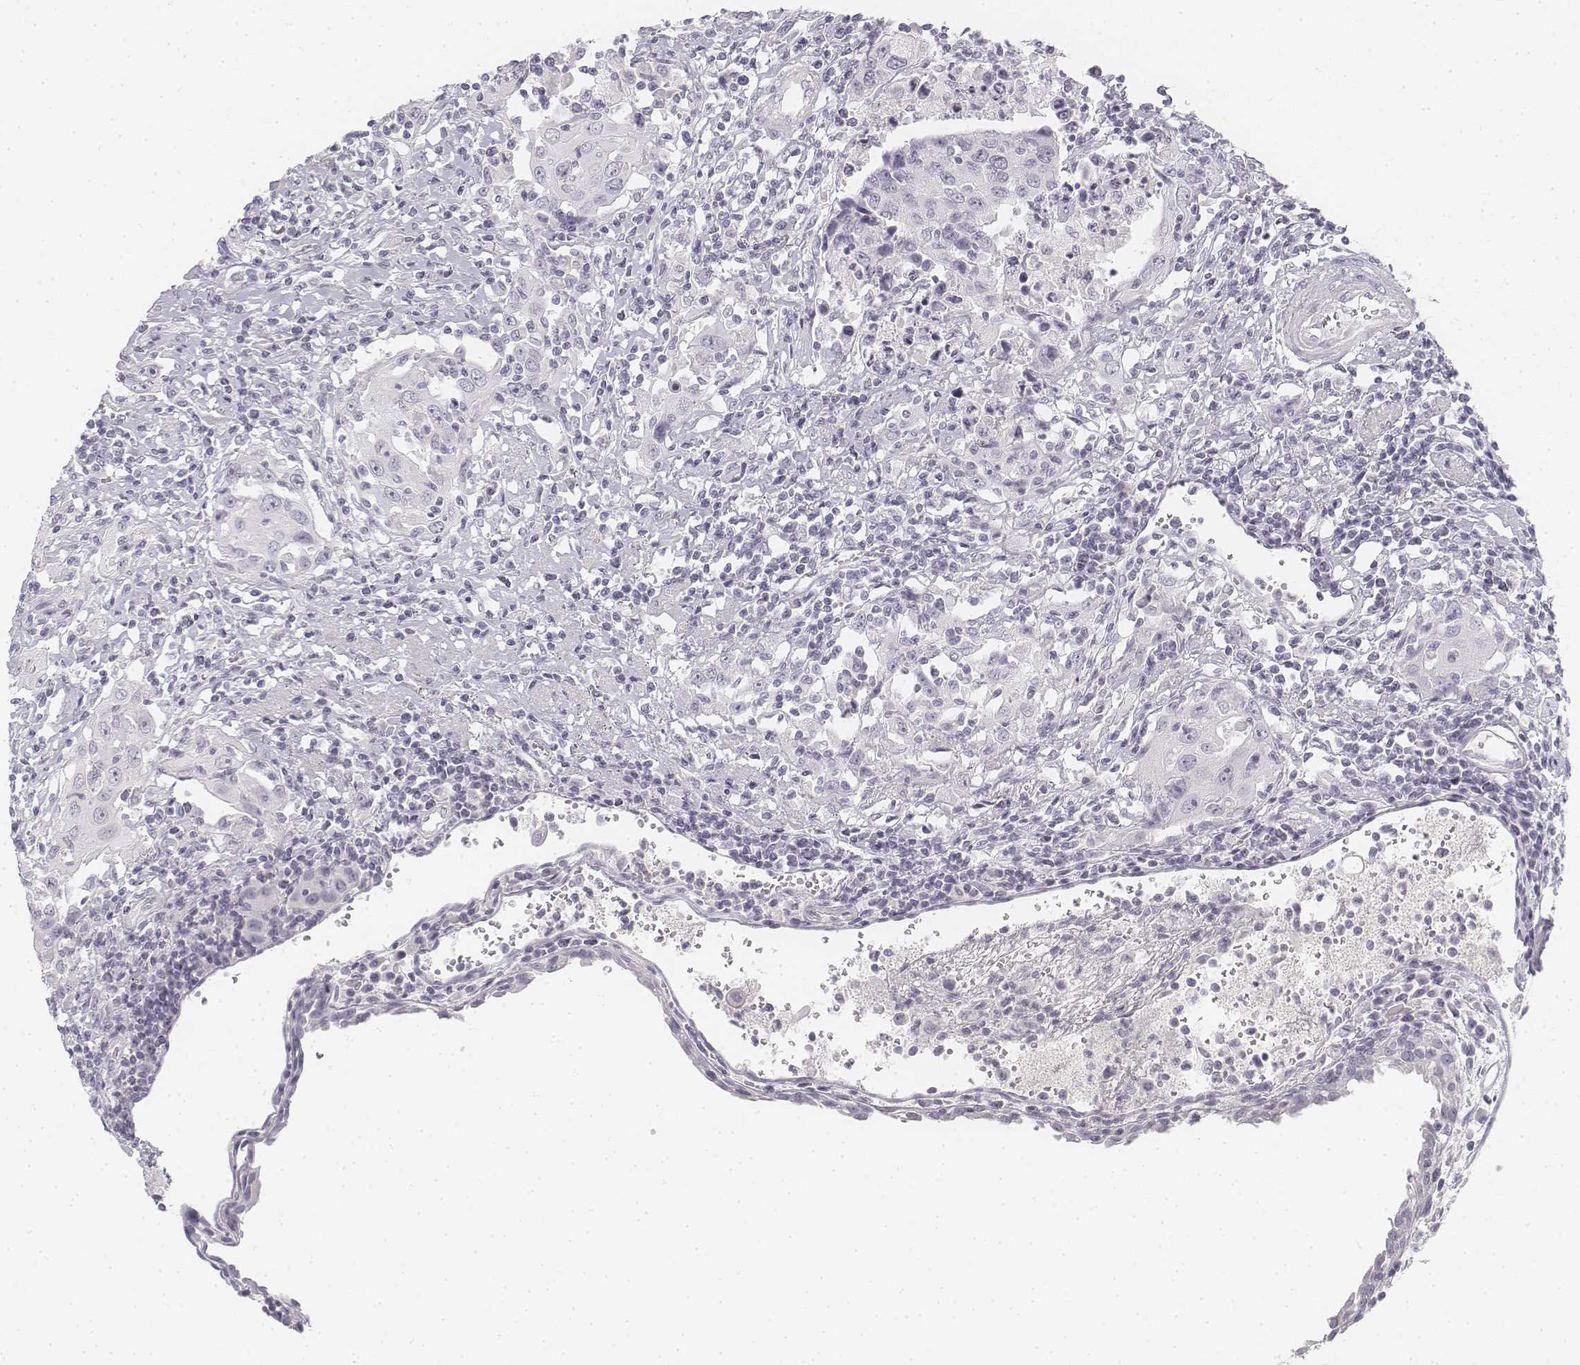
{"staining": {"intensity": "negative", "quantity": "none", "location": "none"}, "tissue": "urothelial cancer", "cell_type": "Tumor cells", "image_type": "cancer", "snomed": [{"axis": "morphology", "description": "Urothelial carcinoma, High grade"}, {"axis": "topography", "description": "Urinary bladder"}], "caption": "Histopathology image shows no significant protein staining in tumor cells of urothelial carcinoma (high-grade). (DAB IHC, high magnification).", "gene": "KRT25", "patient": {"sex": "female", "age": 85}}